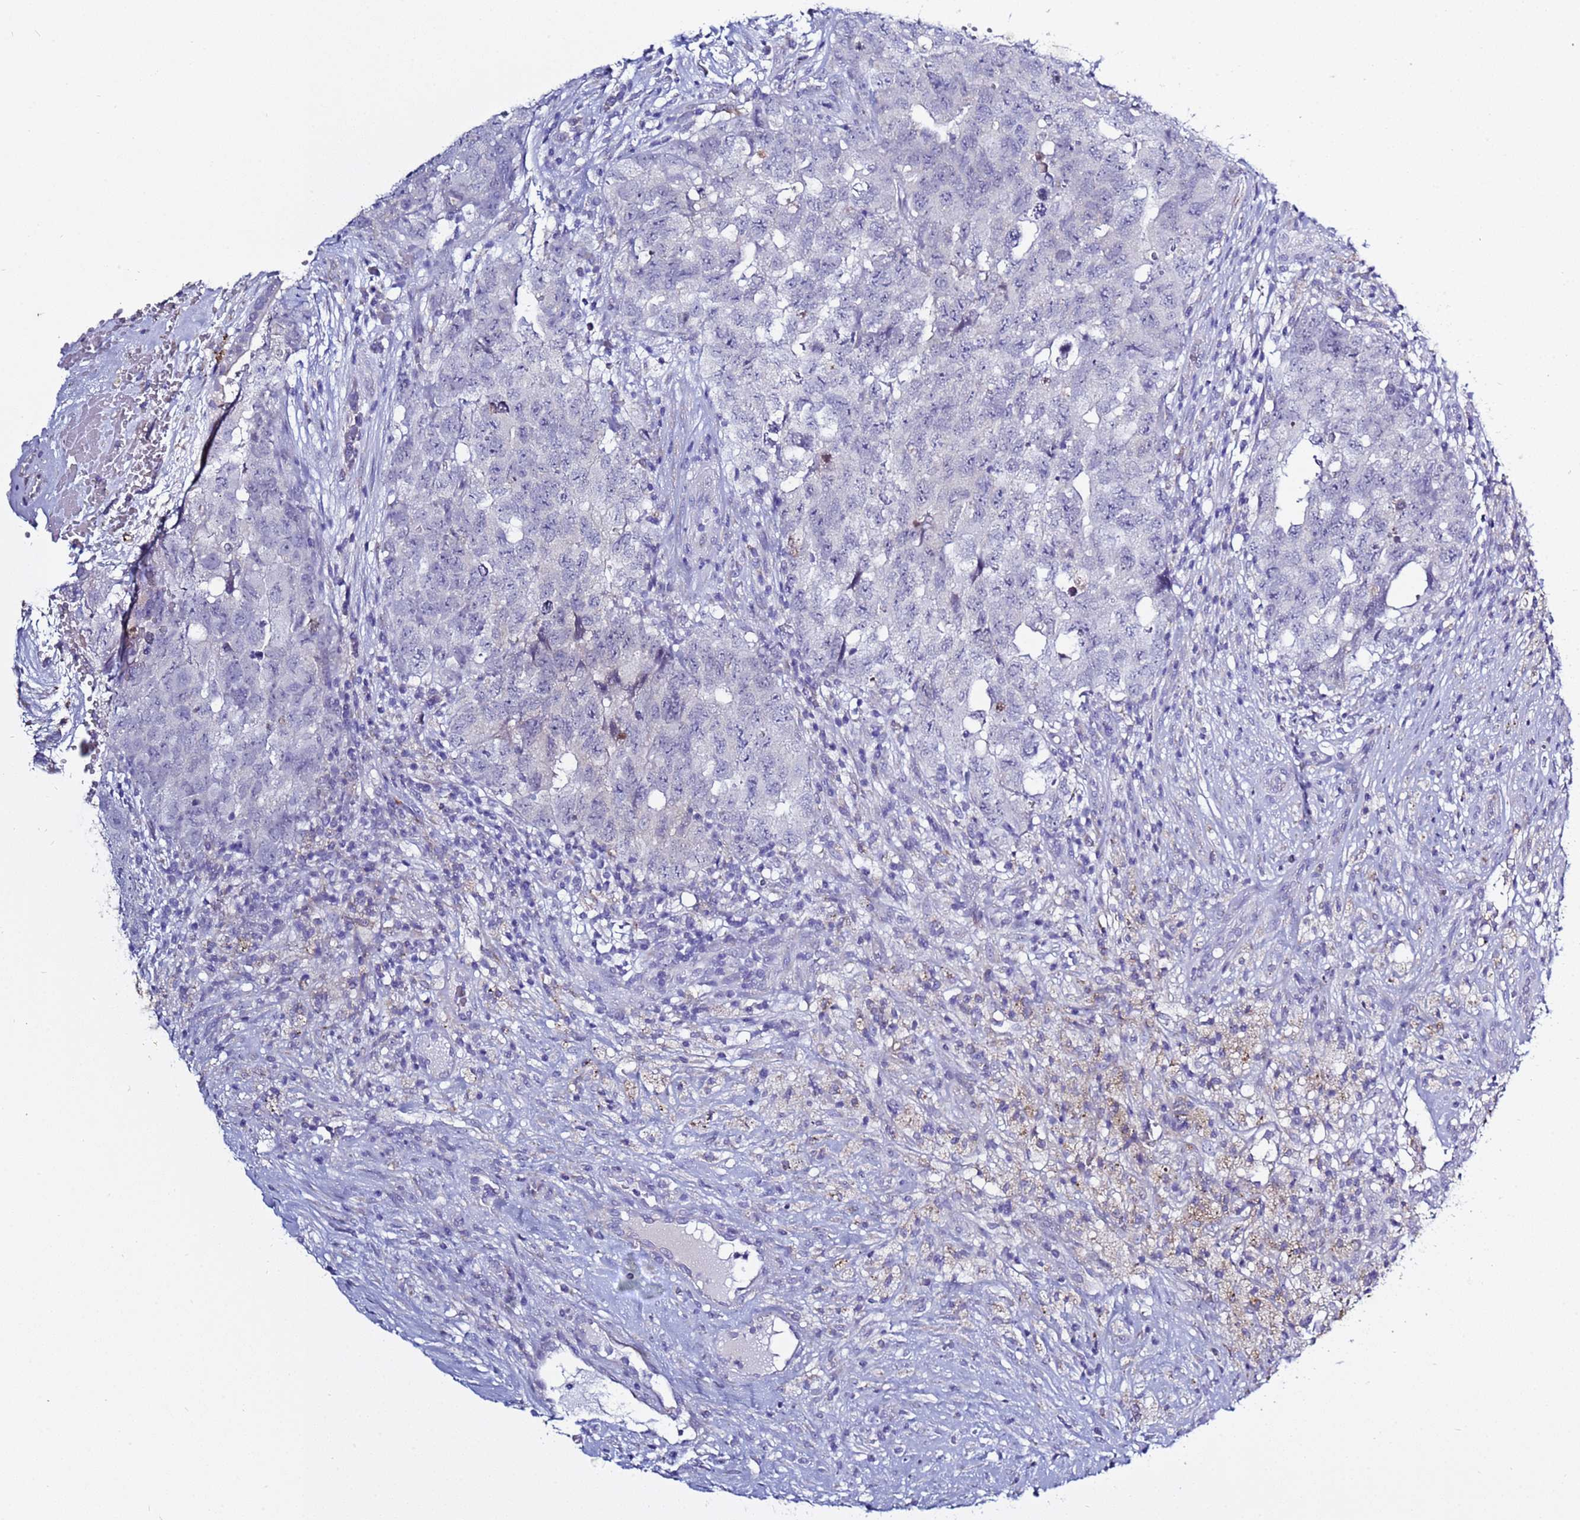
{"staining": {"intensity": "negative", "quantity": "none", "location": "none"}, "tissue": "testis cancer", "cell_type": "Tumor cells", "image_type": "cancer", "snomed": [{"axis": "morphology", "description": "Seminoma, NOS"}, {"axis": "morphology", "description": "Carcinoma, Embryonal, NOS"}, {"axis": "topography", "description": "Testis"}], "caption": "This is a photomicrograph of immunohistochemistry staining of testis embryonal carcinoma, which shows no staining in tumor cells.", "gene": "ABHD17B", "patient": {"sex": "male", "age": 29}}